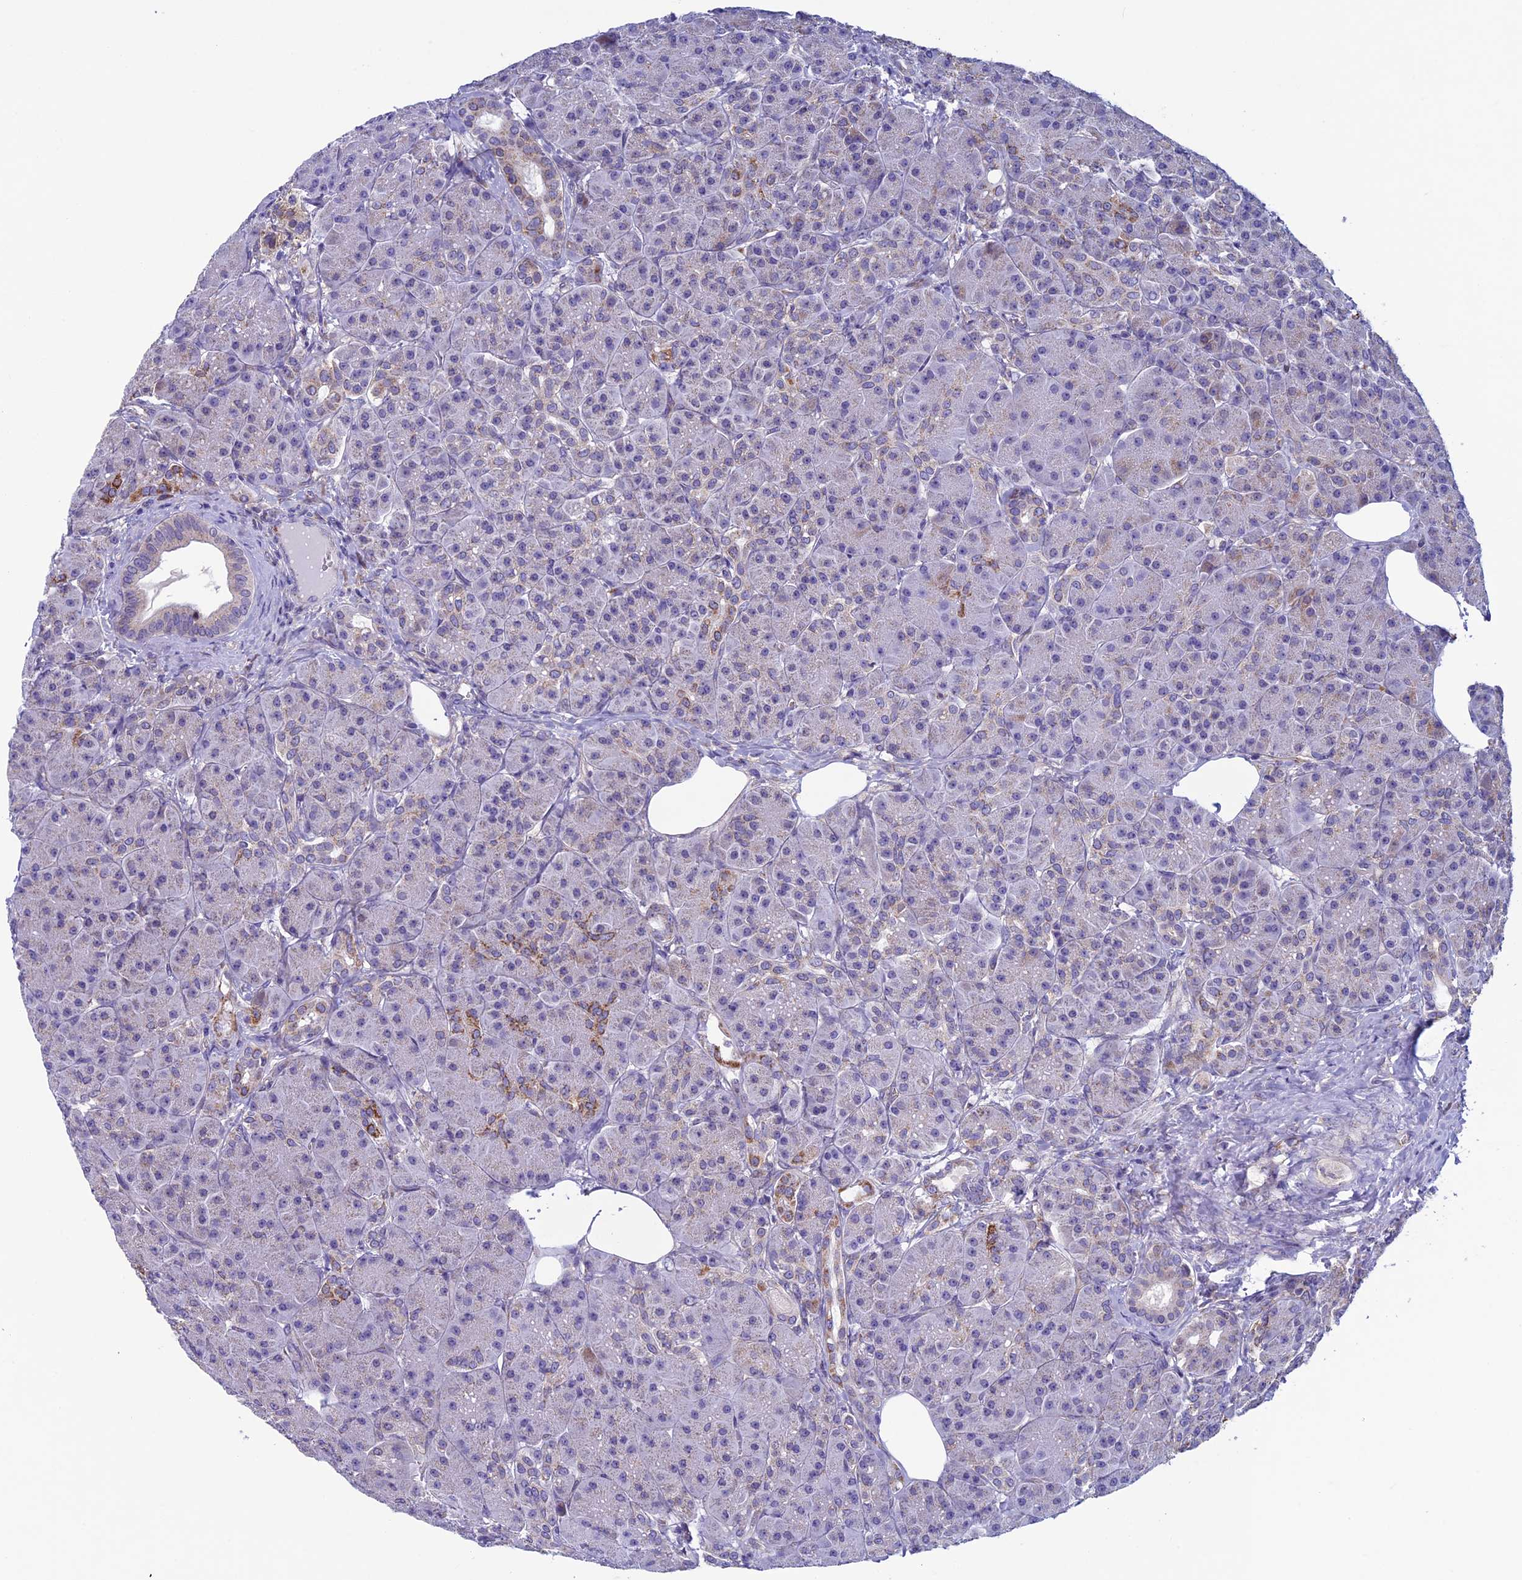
{"staining": {"intensity": "moderate", "quantity": "<25%", "location": "cytoplasmic/membranous"}, "tissue": "pancreas", "cell_type": "Exocrine glandular cells", "image_type": "normal", "snomed": [{"axis": "morphology", "description": "Normal tissue, NOS"}, {"axis": "topography", "description": "Pancreas"}], "caption": "This image exhibits immunohistochemistry staining of benign human pancreas, with low moderate cytoplasmic/membranous staining in about <25% of exocrine glandular cells.", "gene": "MFSD12", "patient": {"sex": "male", "age": 63}}